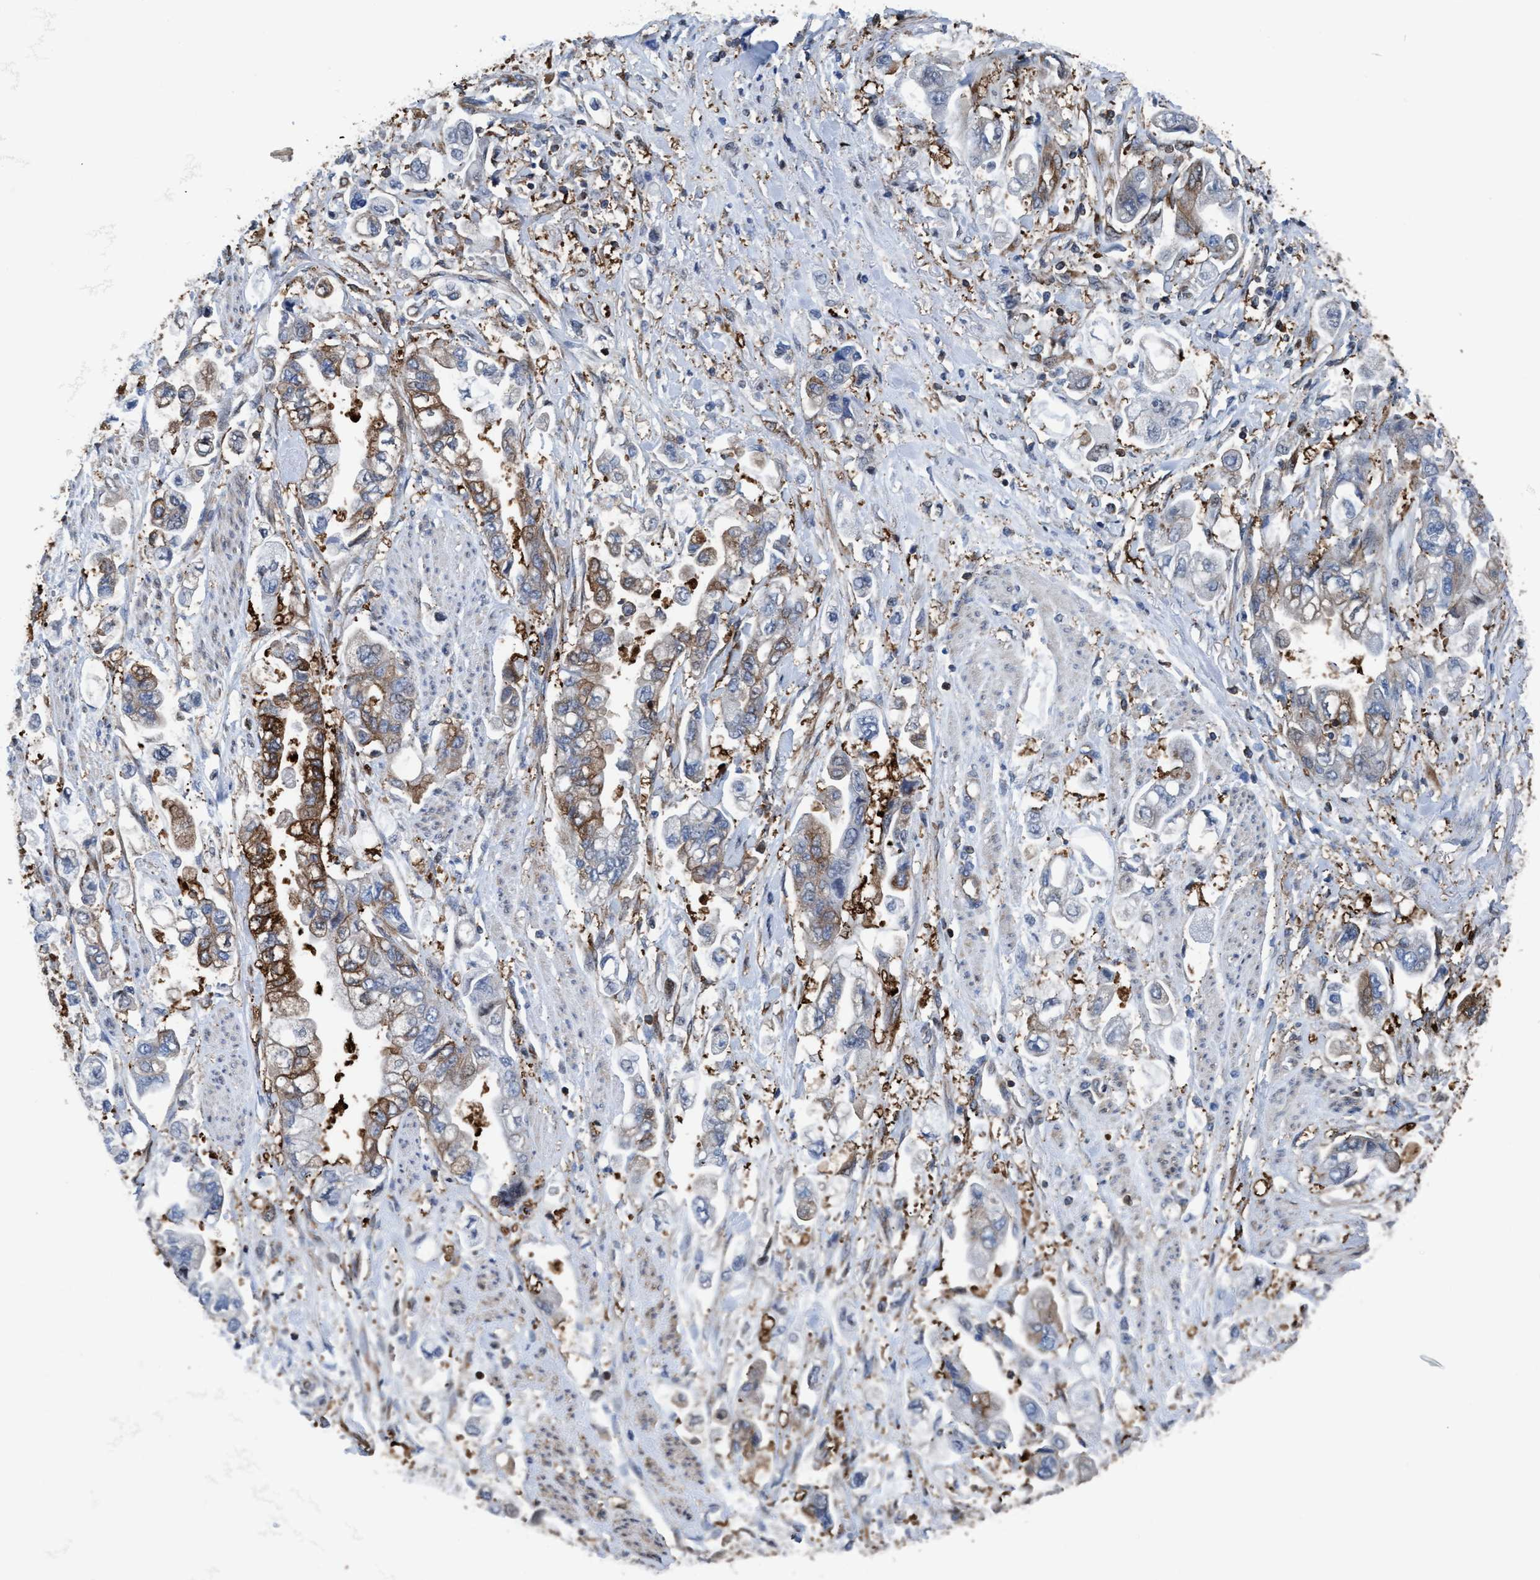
{"staining": {"intensity": "weak", "quantity": ">75%", "location": "cytoplasmic/membranous"}, "tissue": "stomach cancer", "cell_type": "Tumor cells", "image_type": "cancer", "snomed": [{"axis": "morphology", "description": "Normal tissue, NOS"}, {"axis": "morphology", "description": "Adenocarcinoma, NOS"}, {"axis": "topography", "description": "Stomach"}], "caption": "Brown immunohistochemical staining in stomach cancer reveals weak cytoplasmic/membranous staining in approximately >75% of tumor cells.", "gene": "NMT1", "patient": {"sex": "male", "age": 62}}